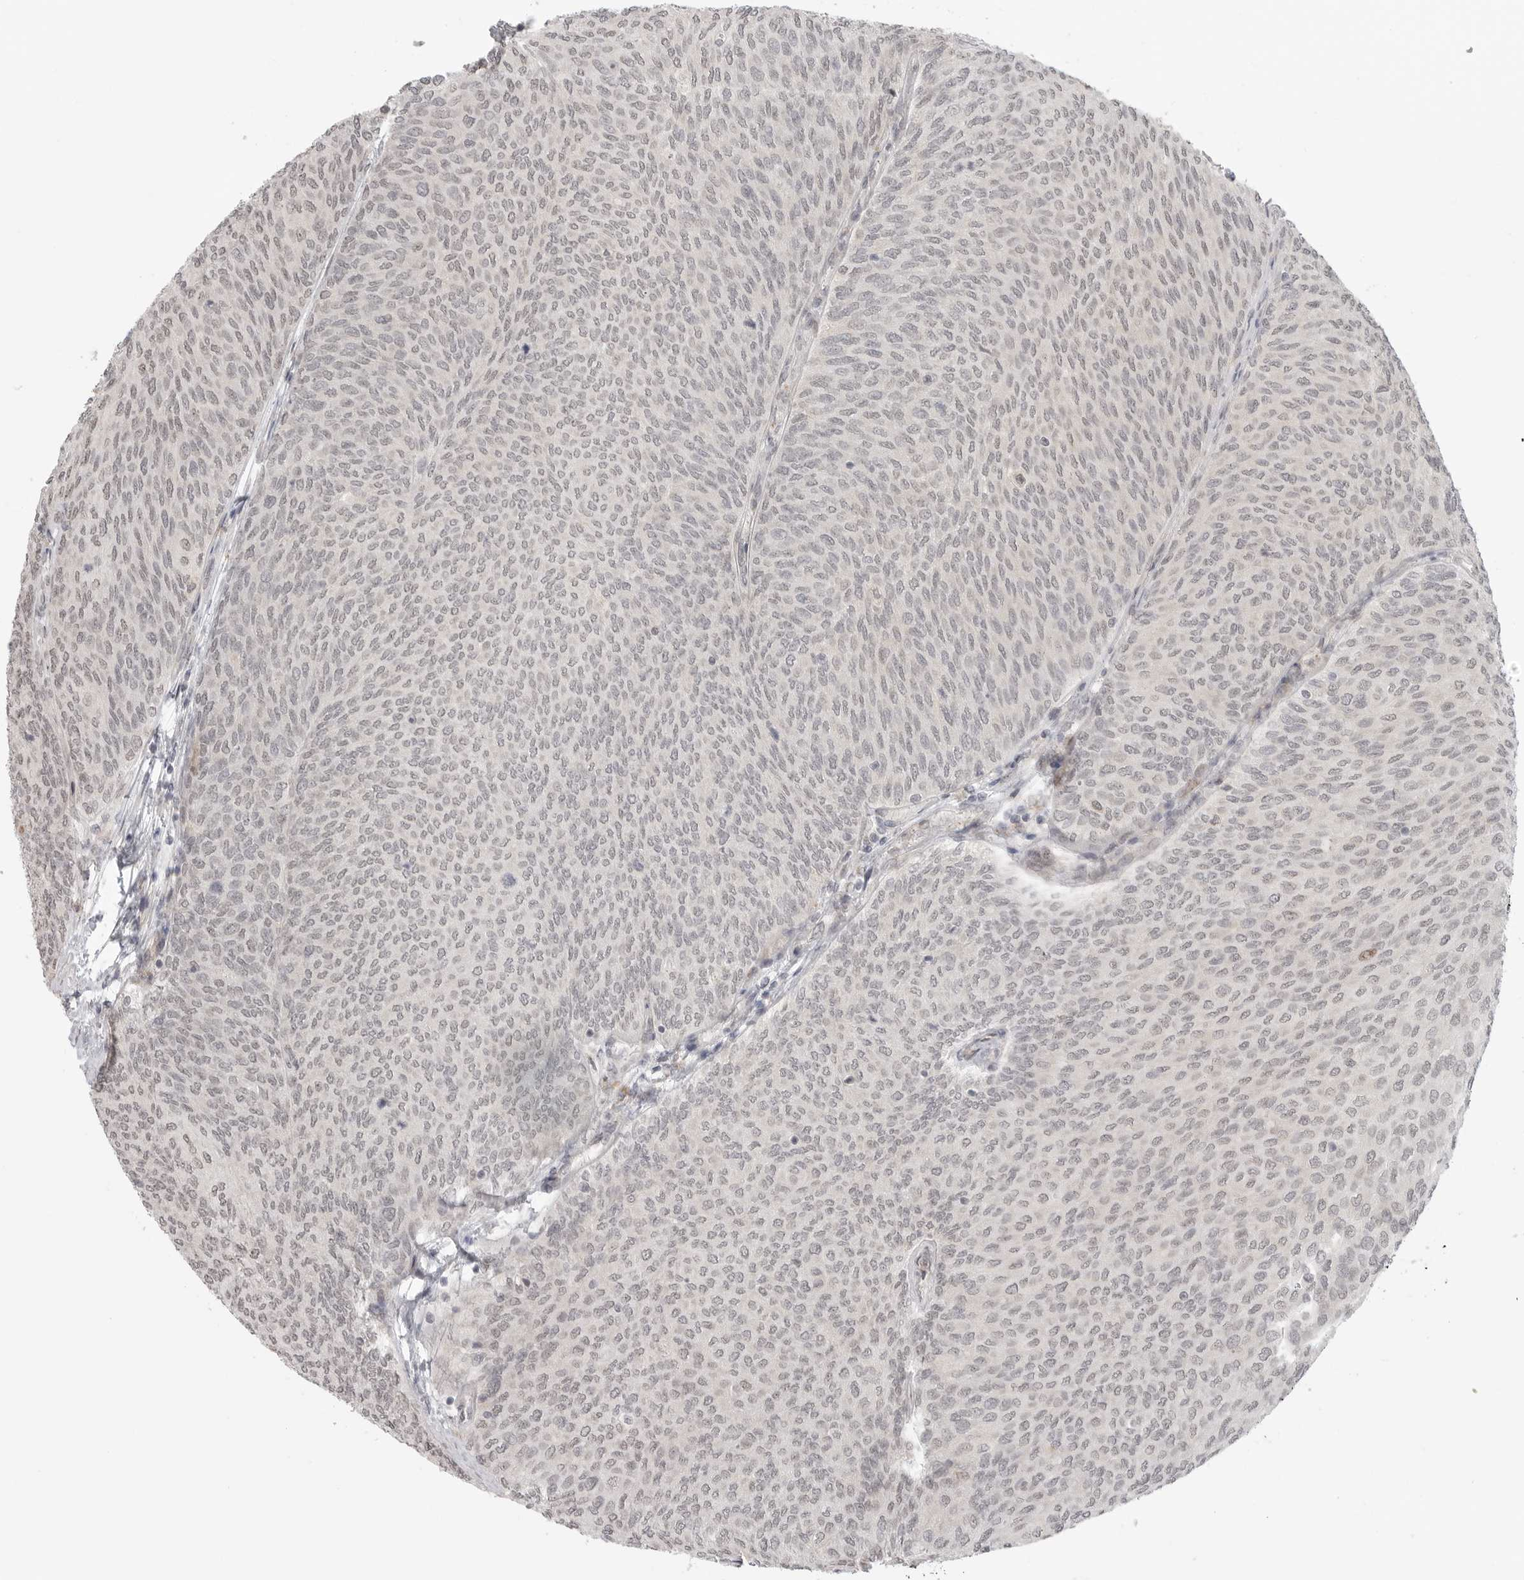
{"staining": {"intensity": "weak", "quantity": "25%-75%", "location": "nuclear"}, "tissue": "urothelial cancer", "cell_type": "Tumor cells", "image_type": "cancer", "snomed": [{"axis": "morphology", "description": "Urothelial carcinoma, Low grade"}, {"axis": "topography", "description": "Urinary bladder"}], "caption": "Protein analysis of urothelial cancer tissue displays weak nuclear positivity in about 25%-75% of tumor cells. The staining was performed using DAB (3,3'-diaminobenzidine), with brown indicating positive protein expression. Nuclei are stained blue with hematoxylin.", "gene": "KALRN", "patient": {"sex": "female", "age": 79}}